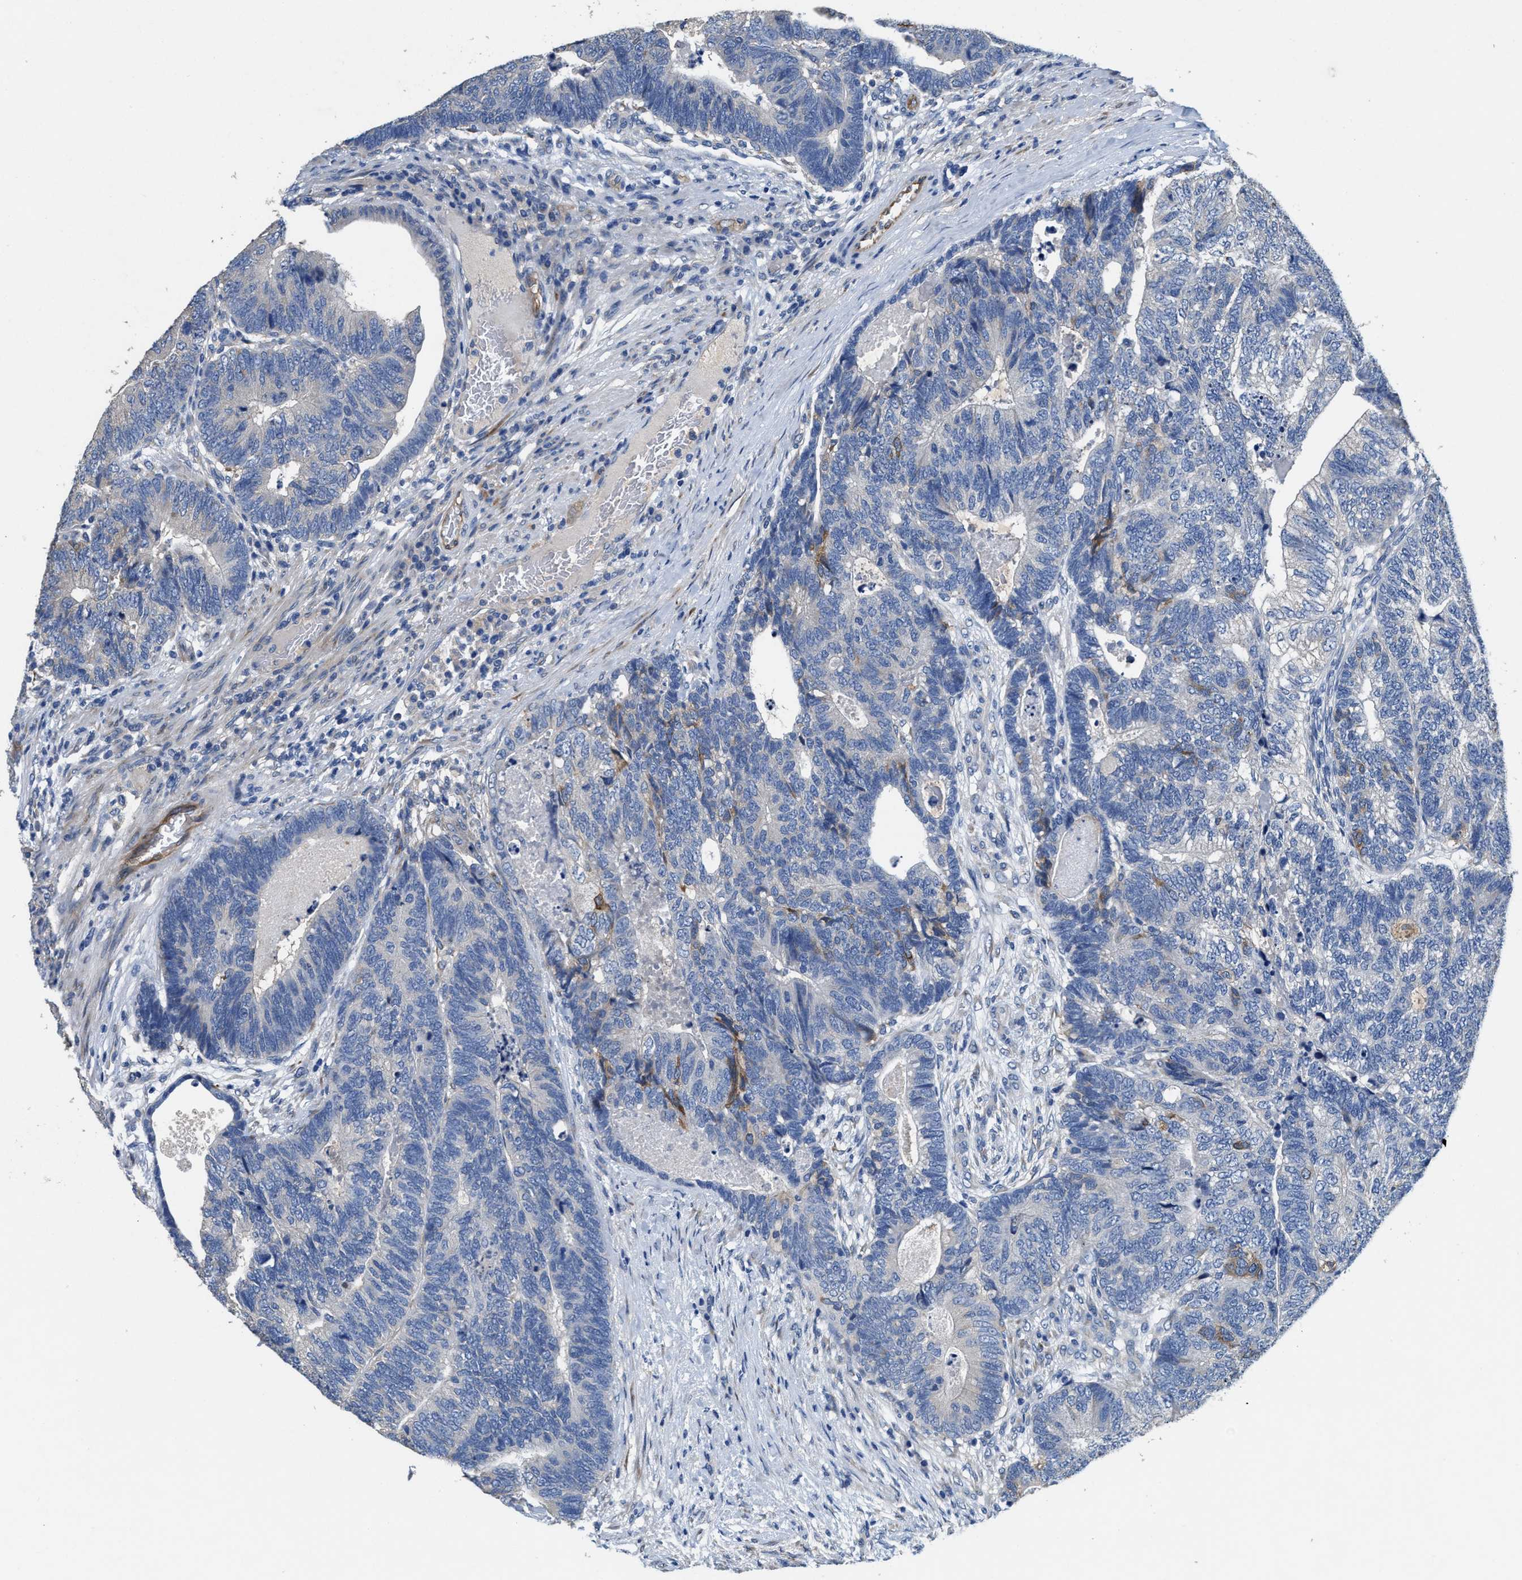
{"staining": {"intensity": "weak", "quantity": "<25%", "location": "cytoplasmic/membranous"}, "tissue": "colorectal cancer", "cell_type": "Tumor cells", "image_type": "cancer", "snomed": [{"axis": "morphology", "description": "Adenocarcinoma, NOS"}, {"axis": "topography", "description": "Colon"}], "caption": "The image demonstrates no staining of tumor cells in colorectal cancer. (Brightfield microscopy of DAB (3,3'-diaminobenzidine) immunohistochemistry at high magnification).", "gene": "PEG10", "patient": {"sex": "female", "age": 67}}